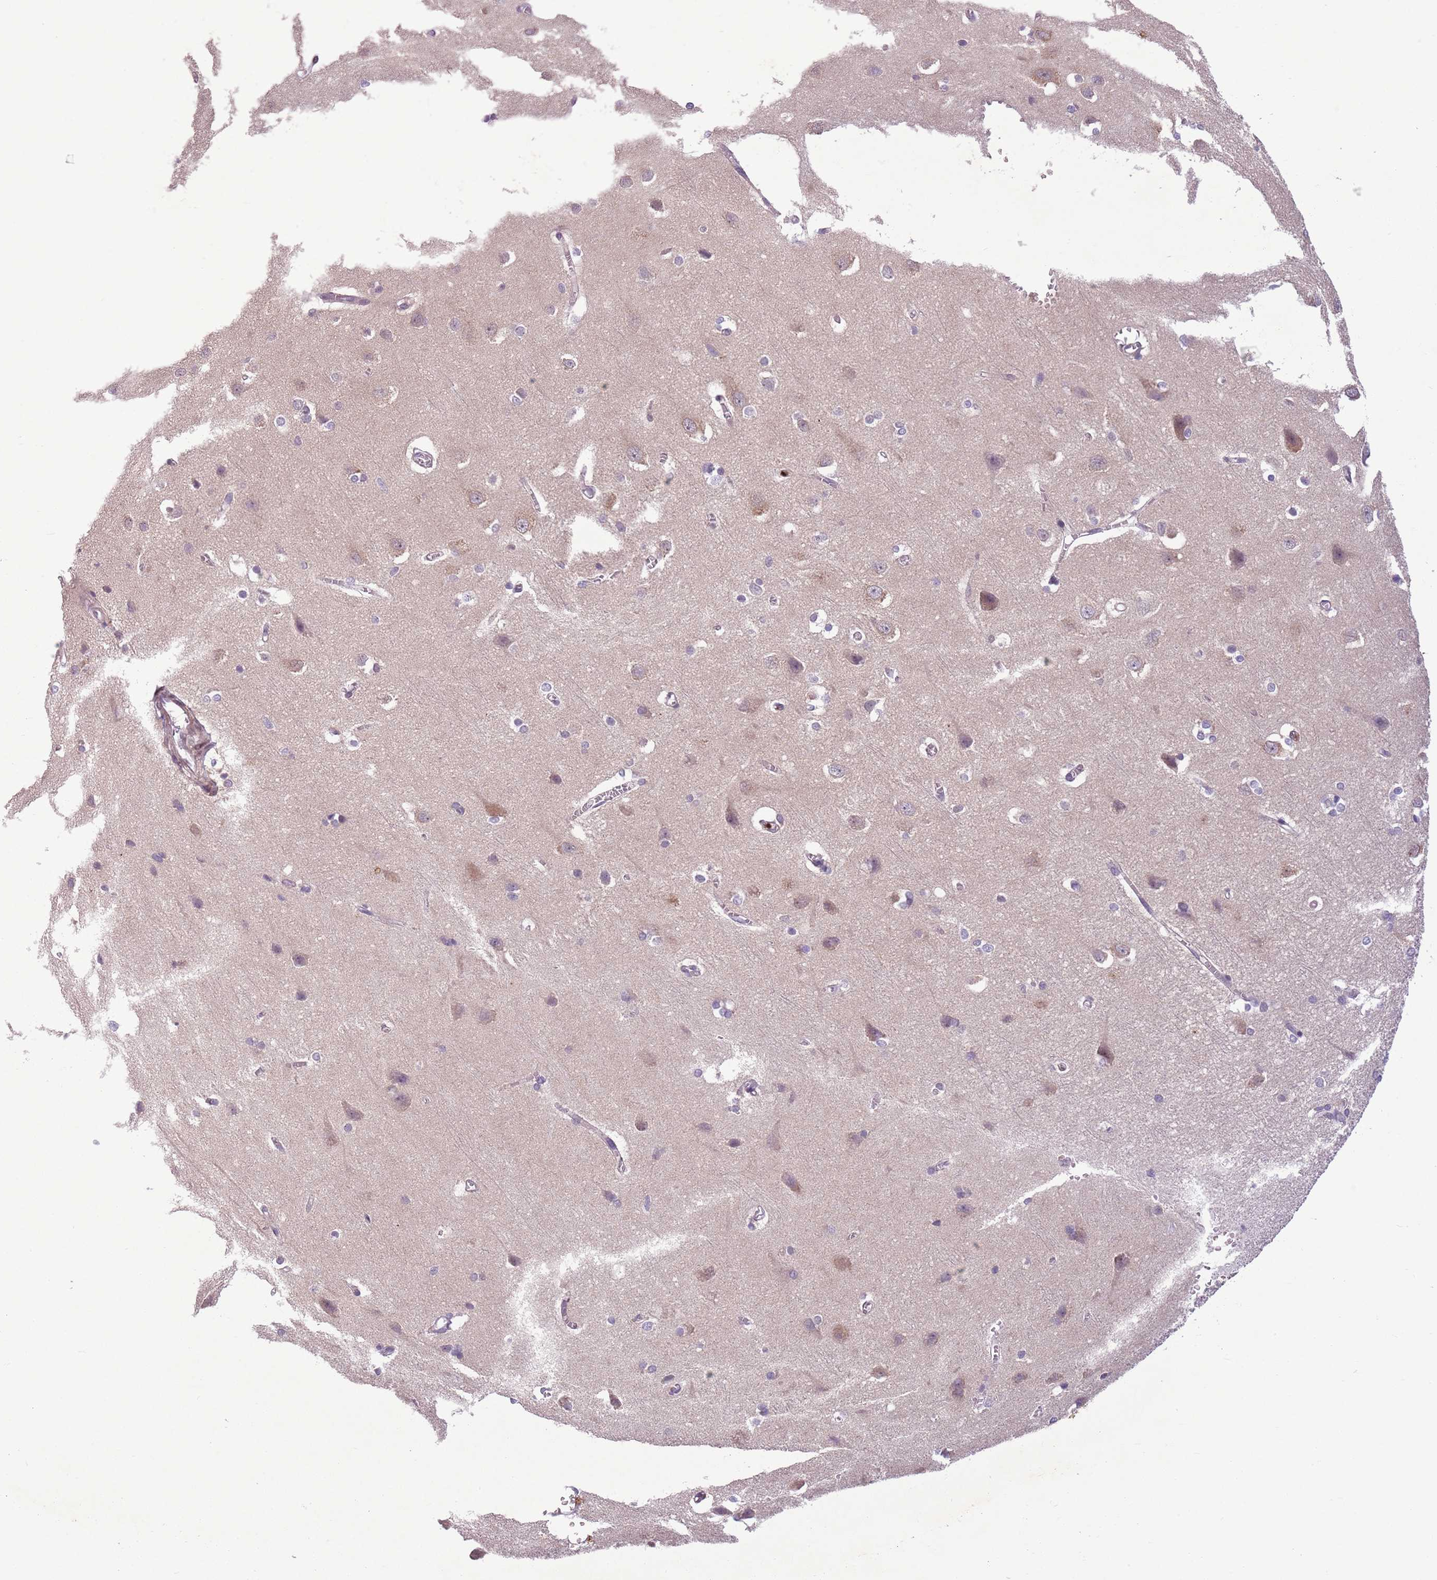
{"staining": {"intensity": "weak", "quantity": "<25%", "location": "cytoplasmic/membranous"}, "tissue": "cerebral cortex", "cell_type": "Endothelial cells", "image_type": "normal", "snomed": [{"axis": "morphology", "description": "Normal tissue, NOS"}, {"axis": "topography", "description": "Cerebral cortex"}], "caption": "A photomicrograph of cerebral cortex stained for a protein displays no brown staining in endothelial cells. (DAB IHC, high magnification).", "gene": "ADCY7", "patient": {"sex": "male", "age": 37}}